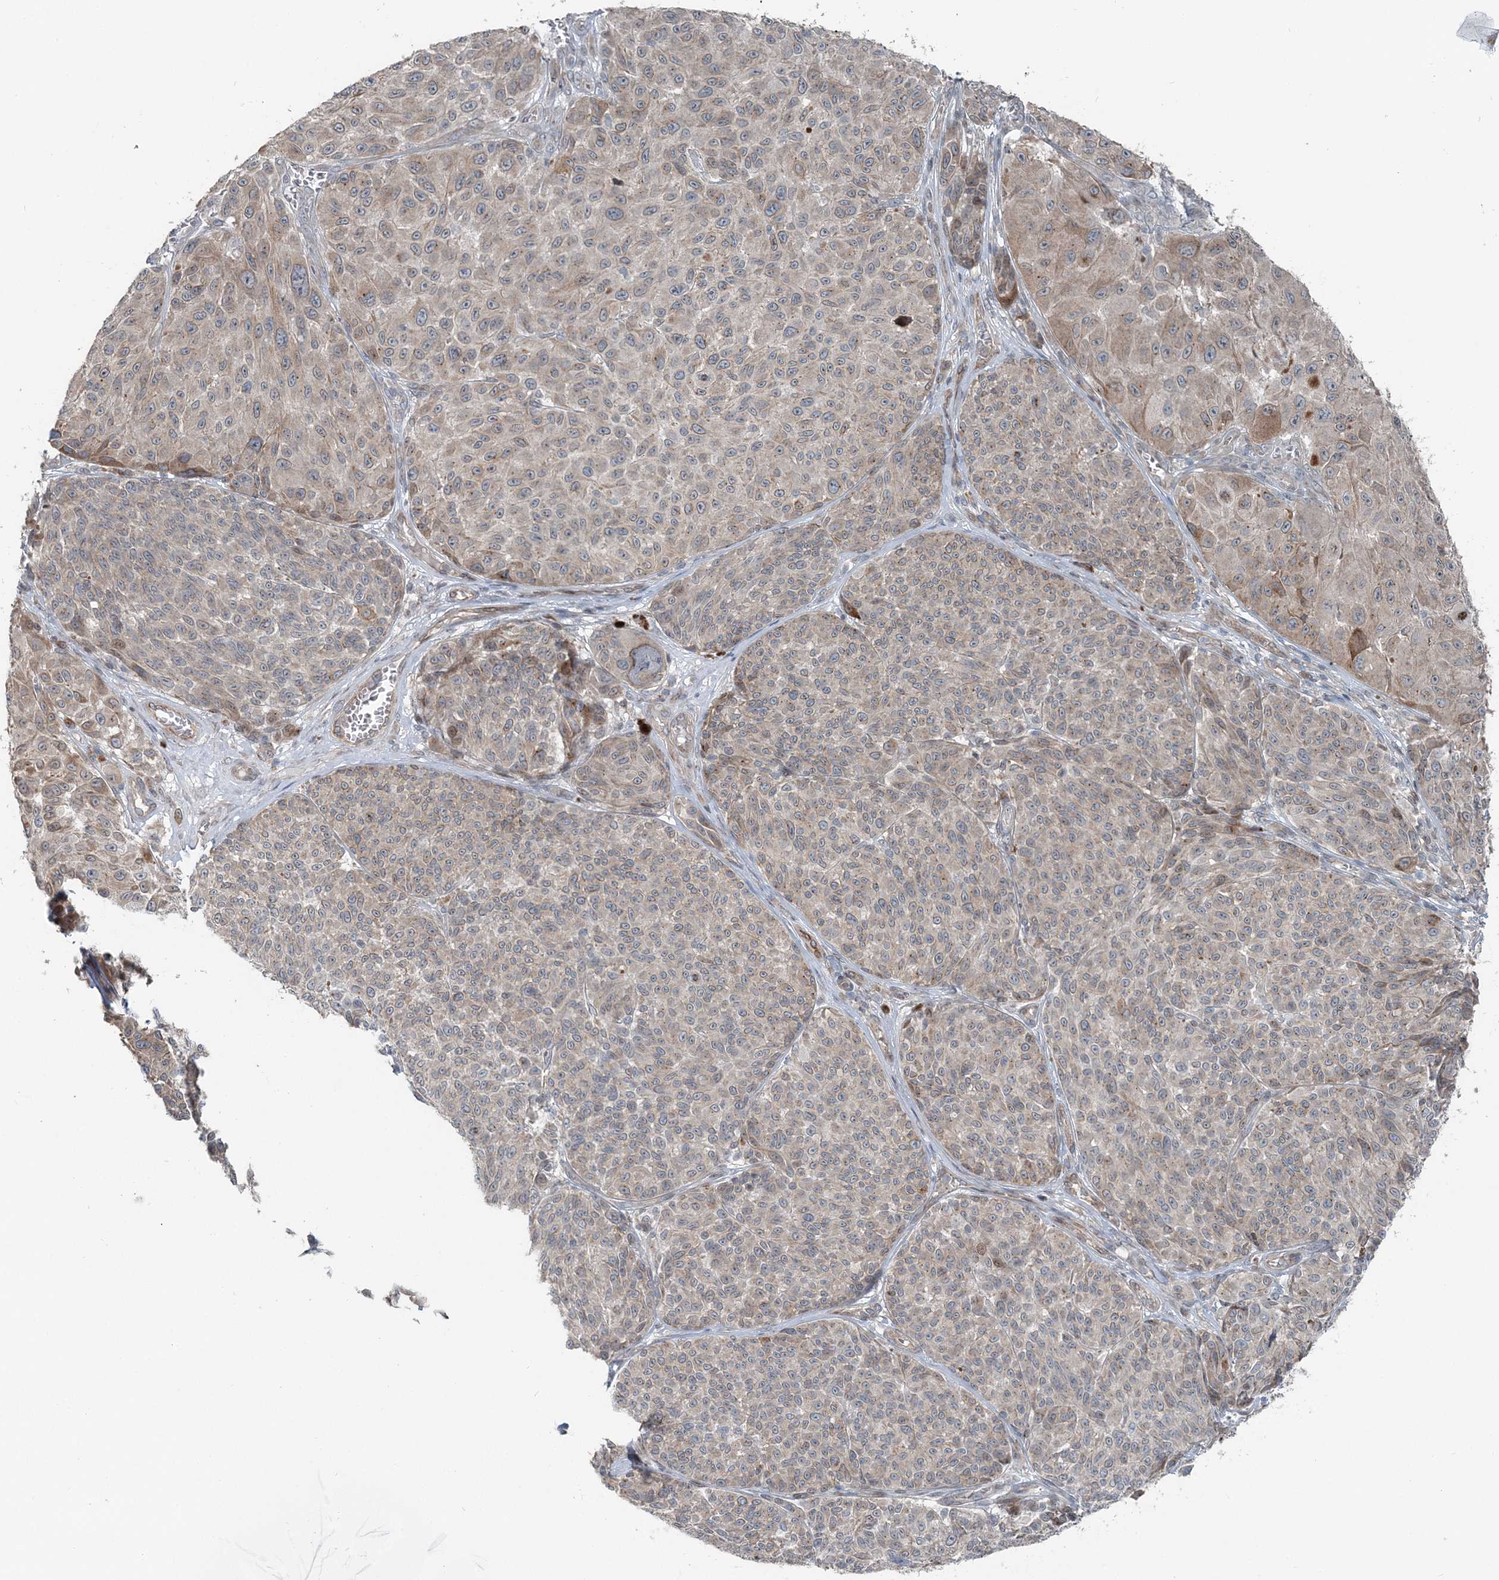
{"staining": {"intensity": "weak", "quantity": "<25%", "location": "cytoplasmic/membranous"}, "tissue": "melanoma", "cell_type": "Tumor cells", "image_type": "cancer", "snomed": [{"axis": "morphology", "description": "Malignant melanoma, NOS"}, {"axis": "topography", "description": "Skin"}], "caption": "Malignant melanoma was stained to show a protein in brown. There is no significant staining in tumor cells.", "gene": "FBXL17", "patient": {"sex": "male", "age": 83}}